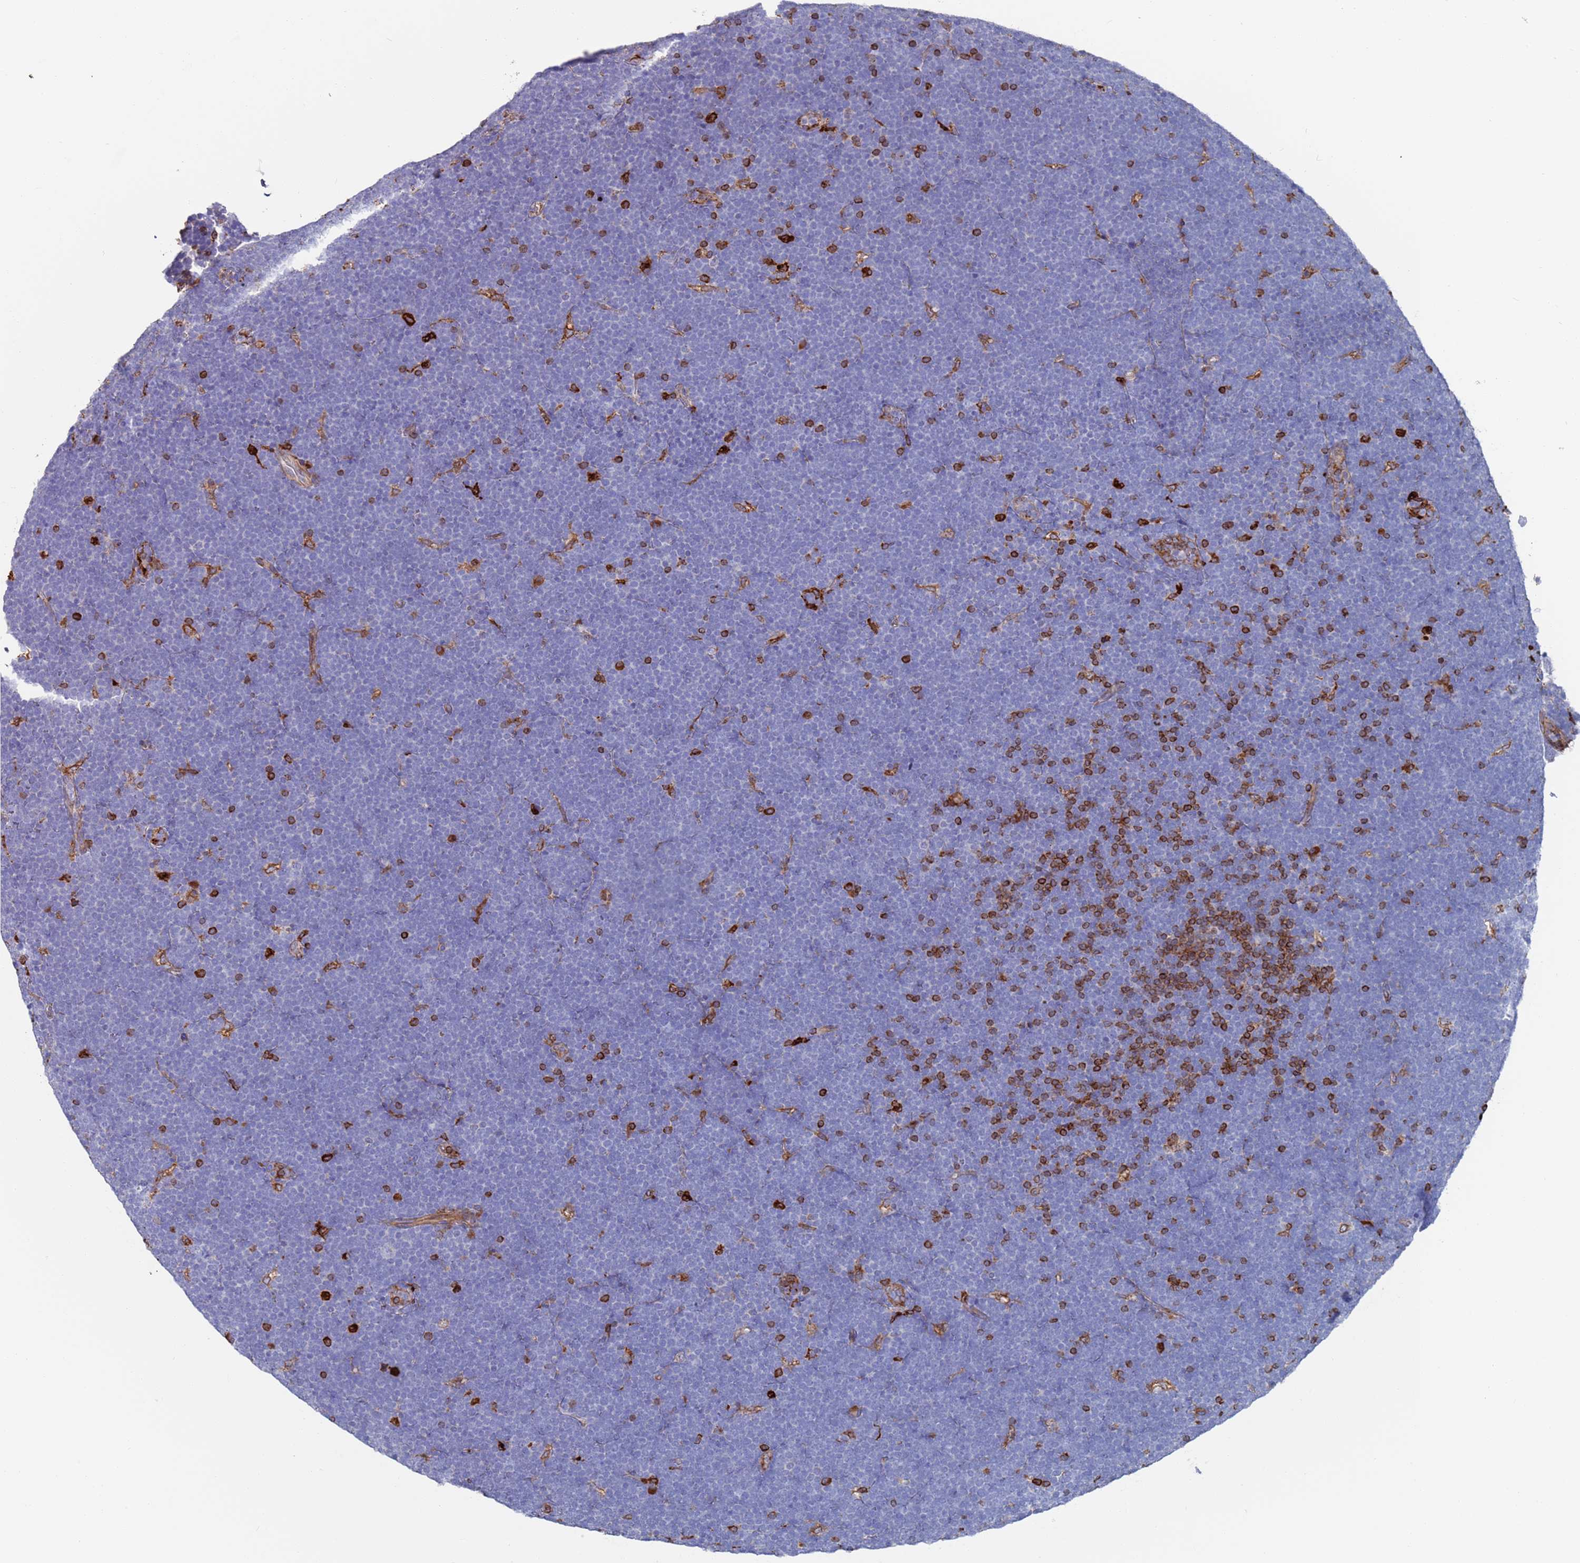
{"staining": {"intensity": "negative", "quantity": "none", "location": "none"}, "tissue": "lymphoma", "cell_type": "Tumor cells", "image_type": "cancer", "snomed": [{"axis": "morphology", "description": "Malignant lymphoma, non-Hodgkin's type, High grade"}, {"axis": "topography", "description": "Lymph node"}], "caption": "DAB immunohistochemical staining of lymphoma exhibits no significant expression in tumor cells.", "gene": "GREB1L", "patient": {"sex": "male", "age": 13}}